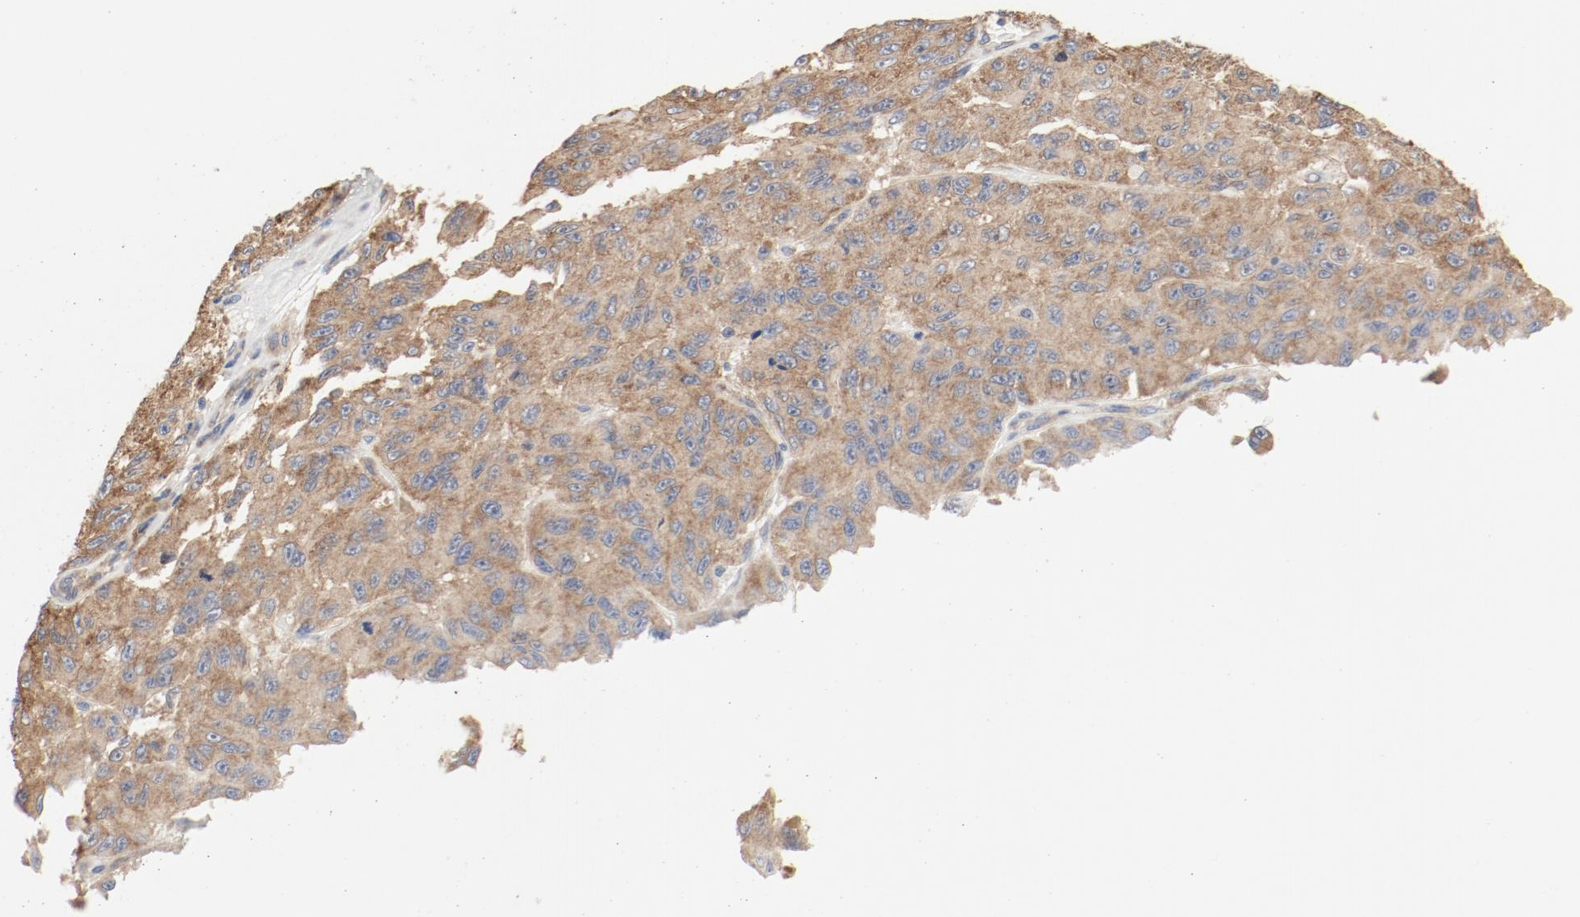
{"staining": {"intensity": "moderate", "quantity": ">75%", "location": "cytoplasmic/membranous"}, "tissue": "melanoma", "cell_type": "Tumor cells", "image_type": "cancer", "snomed": [{"axis": "morphology", "description": "Malignant melanoma, NOS"}, {"axis": "topography", "description": "Skin"}], "caption": "Malignant melanoma stained for a protein reveals moderate cytoplasmic/membranous positivity in tumor cells.", "gene": "RPS6", "patient": {"sex": "male", "age": 30}}